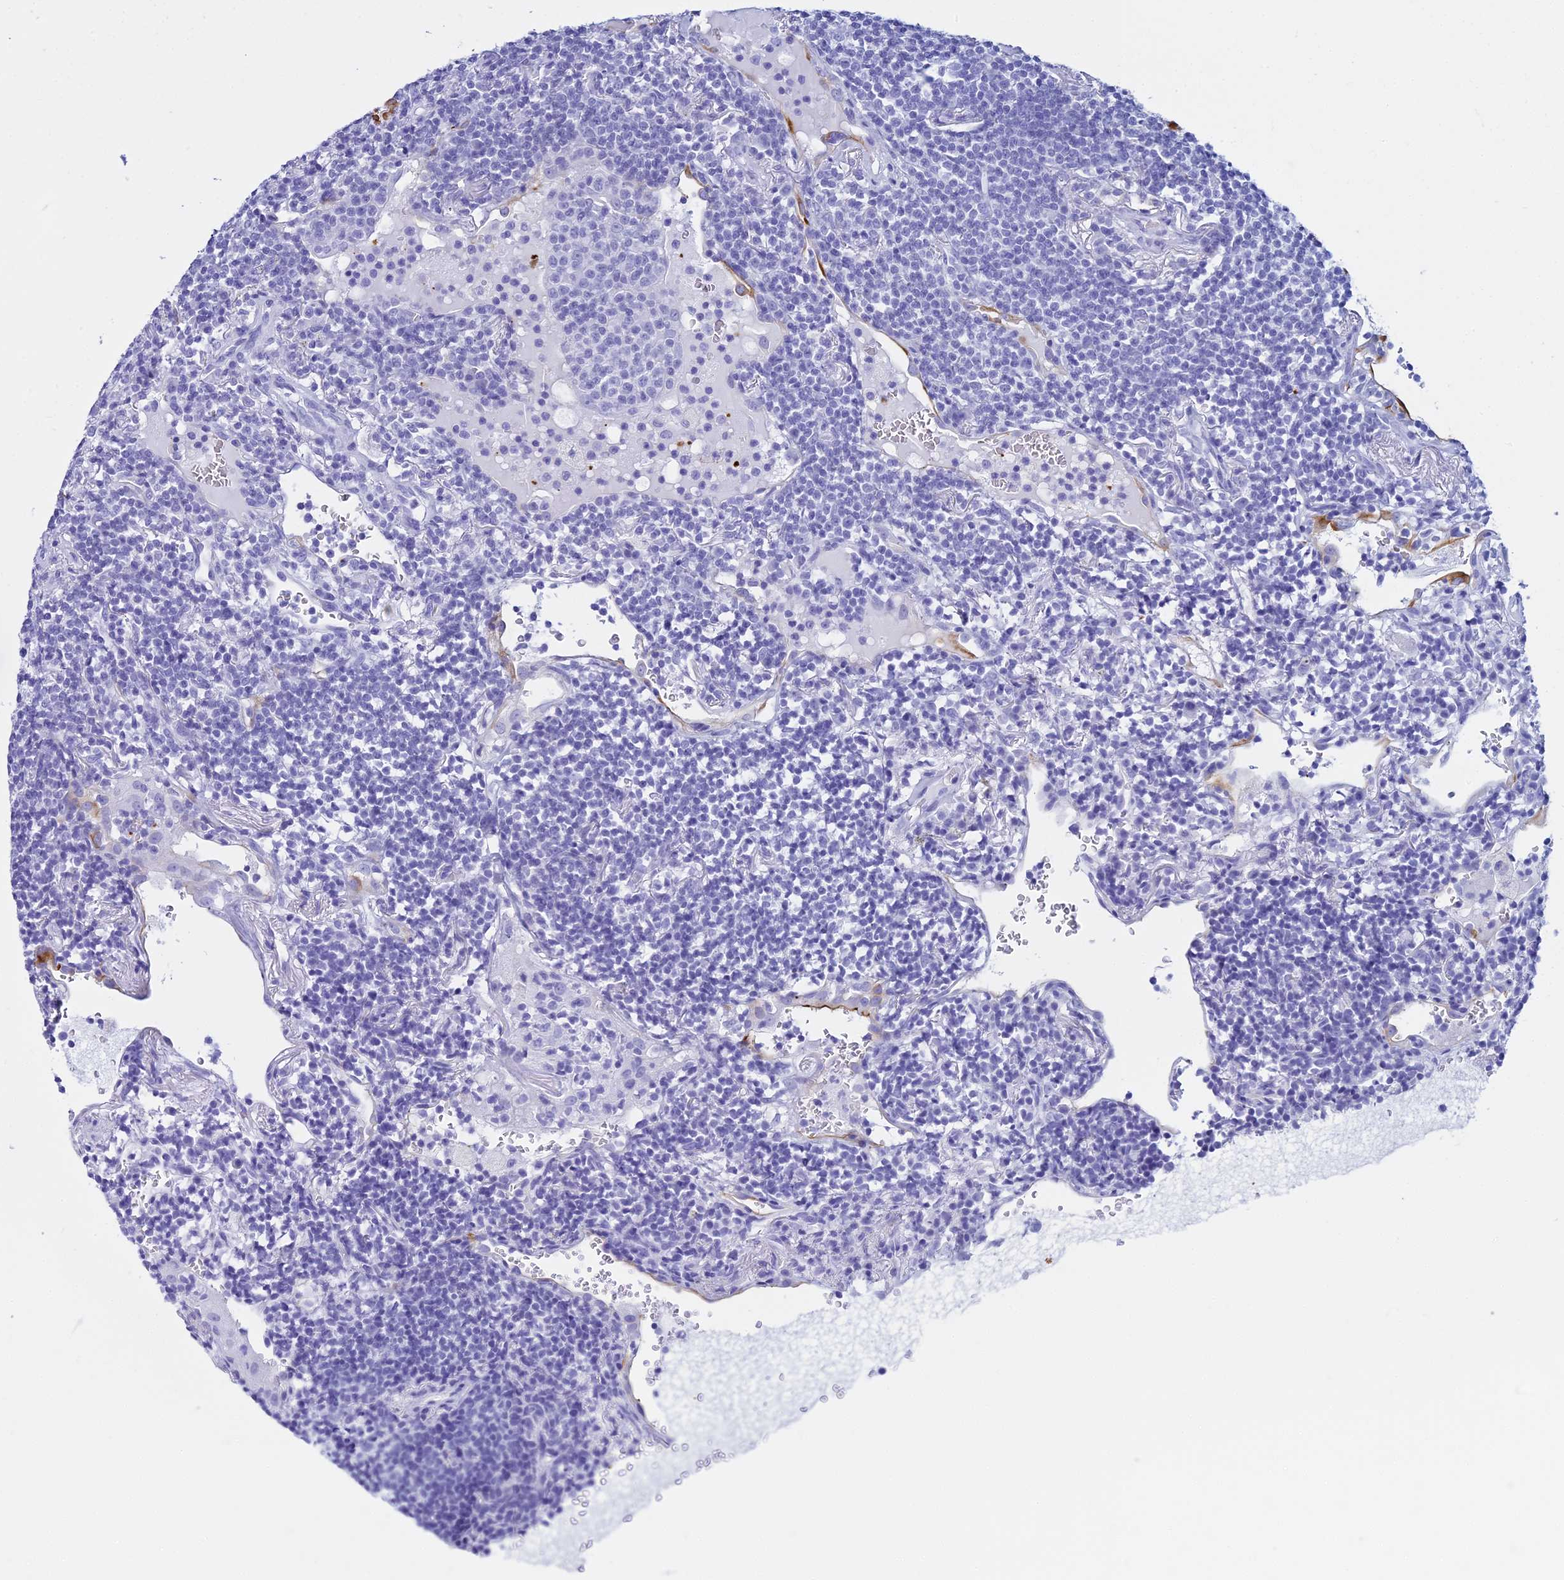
{"staining": {"intensity": "negative", "quantity": "none", "location": "none"}, "tissue": "lymphoma", "cell_type": "Tumor cells", "image_type": "cancer", "snomed": [{"axis": "morphology", "description": "Malignant lymphoma, non-Hodgkin's type, Low grade"}, {"axis": "topography", "description": "Lung"}], "caption": "A micrograph of malignant lymphoma, non-Hodgkin's type (low-grade) stained for a protein shows no brown staining in tumor cells. Brightfield microscopy of IHC stained with DAB (brown) and hematoxylin (blue), captured at high magnification.", "gene": "ZNF442", "patient": {"sex": "female", "age": 71}}